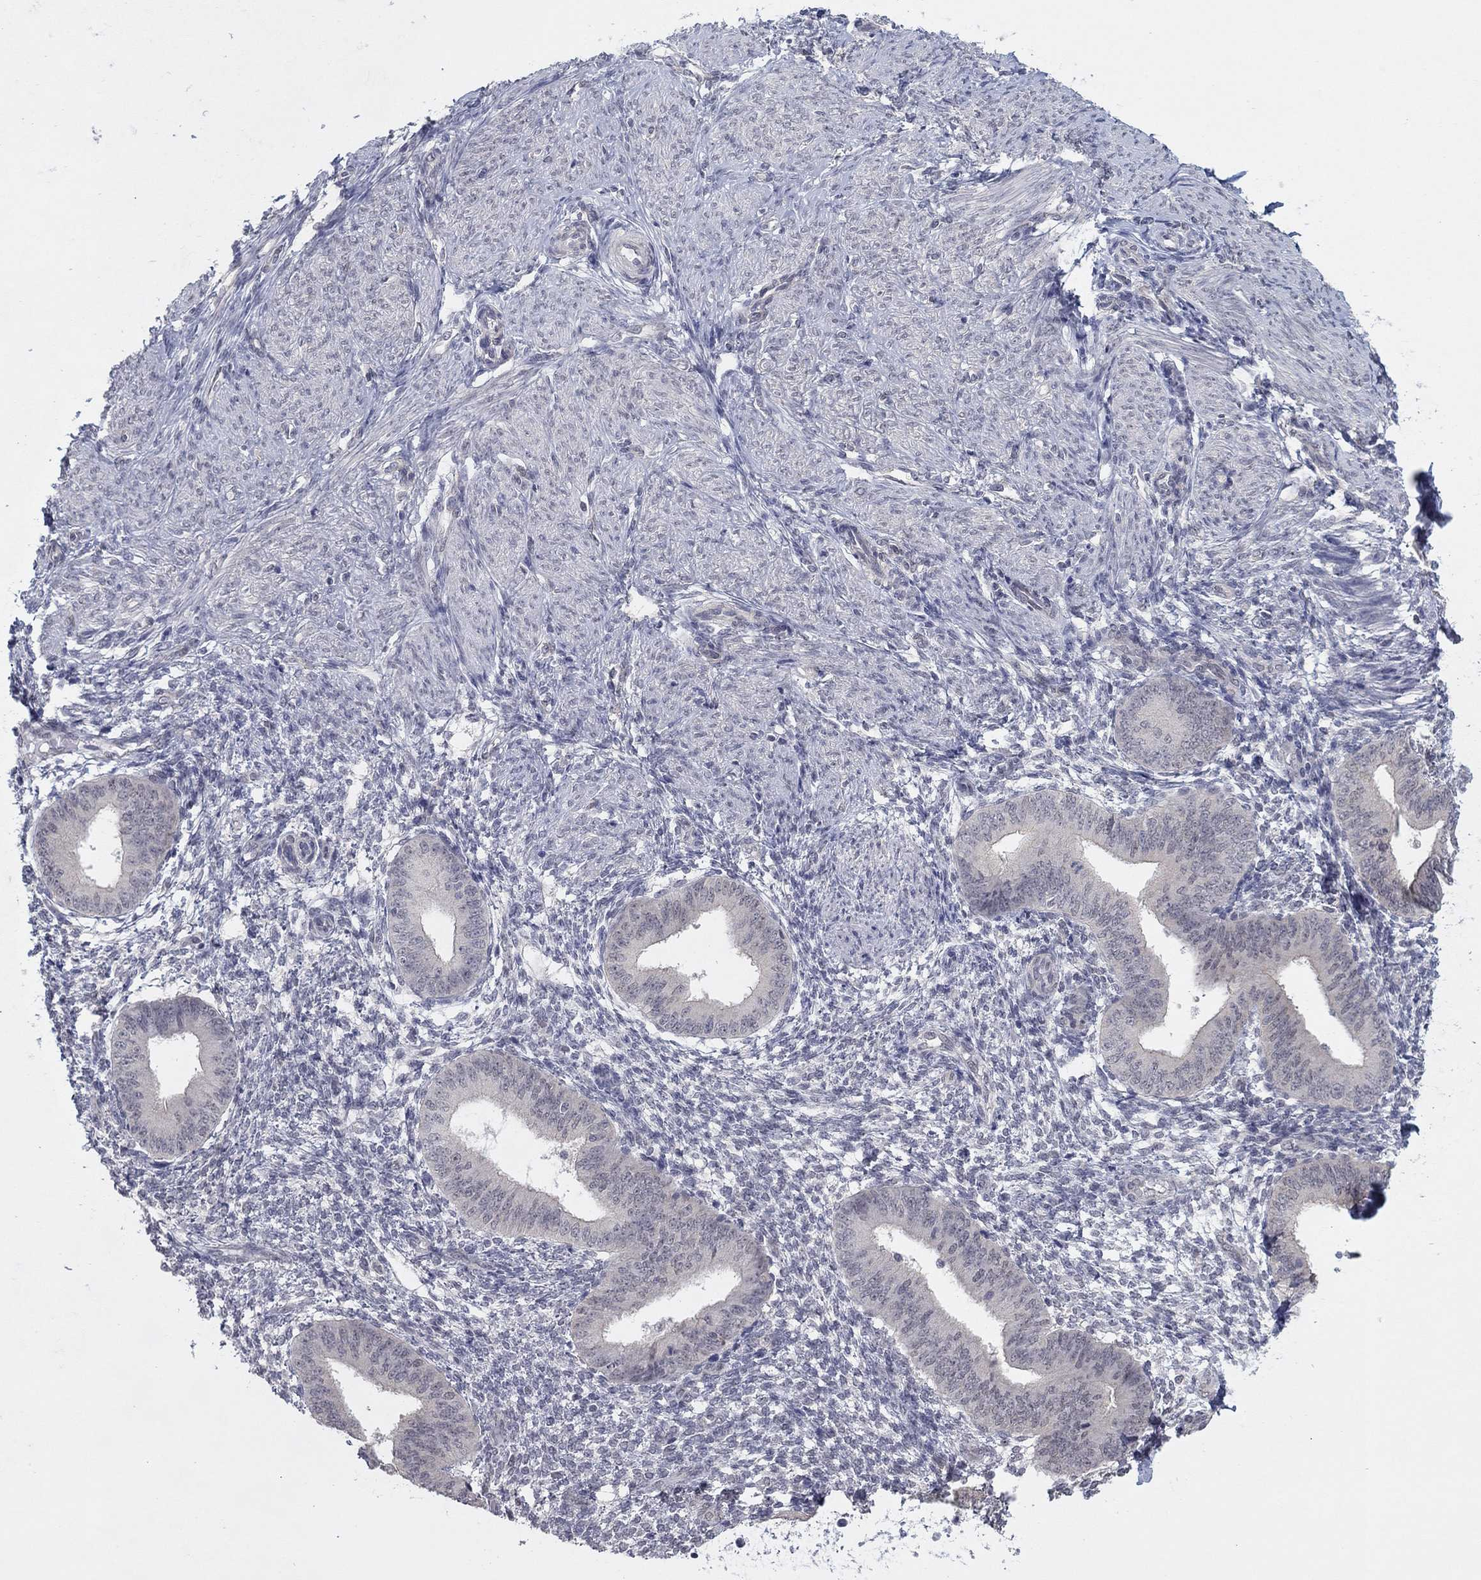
{"staining": {"intensity": "negative", "quantity": "none", "location": "none"}, "tissue": "endometrium", "cell_type": "Cells in endometrial stroma", "image_type": "normal", "snomed": [{"axis": "morphology", "description": "Normal tissue, NOS"}, {"axis": "topography", "description": "Endometrium"}], "caption": "Immunohistochemistry photomicrograph of benign human endometrium stained for a protein (brown), which displays no staining in cells in endometrial stroma. (DAB (3,3'-diaminobenzidine) immunohistochemistry (IHC), high magnification).", "gene": "SLC22A2", "patient": {"sex": "female", "age": 47}}